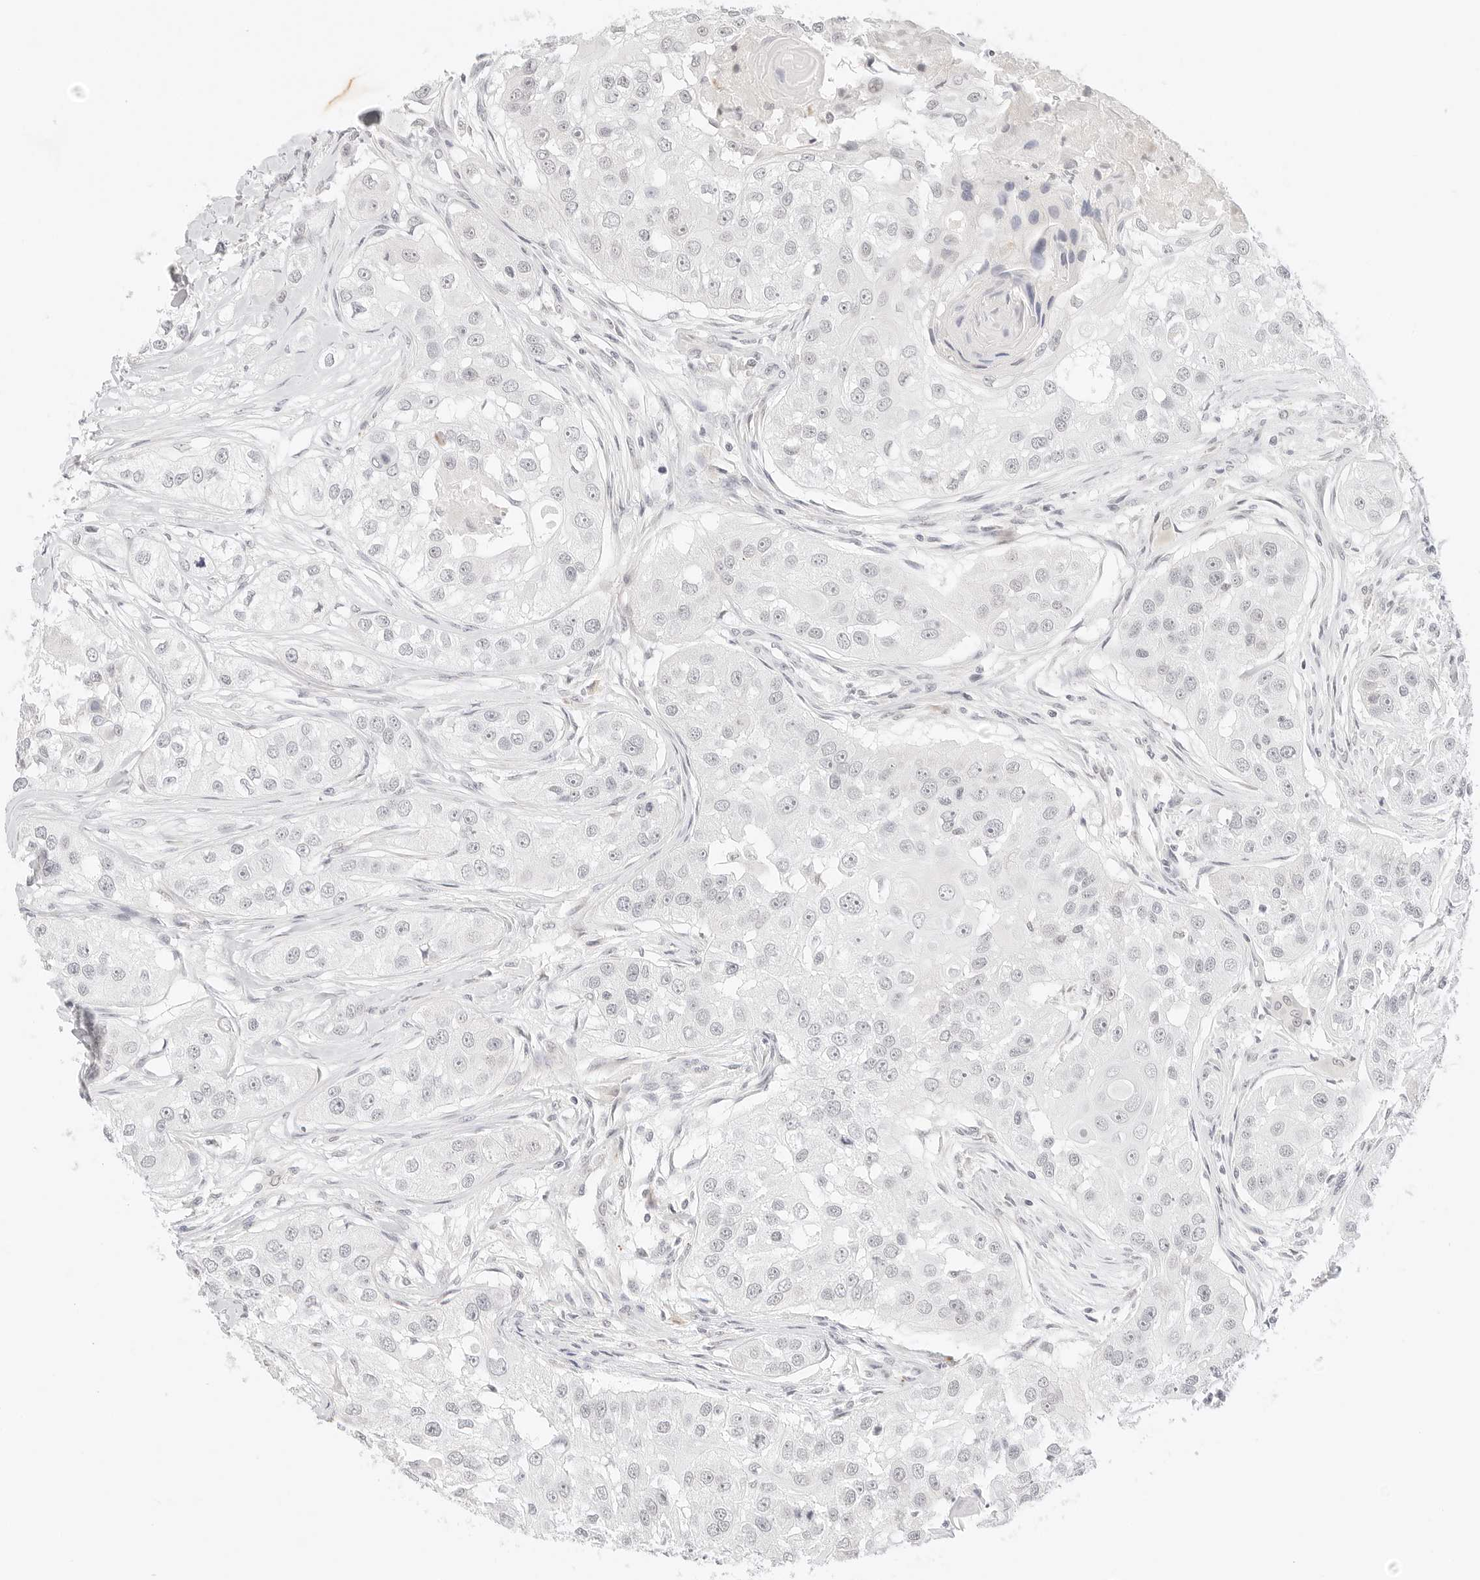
{"staining": {"intensity": "negative", "quantity": "none", "location": "none"}, "tissue": "head and neck cancer", "cell_type": "Tumor cells", "image_type": "cancer", "snomed": [{"axis": "morphology", "description": "Normal tissue, NOS"}, {"axis": "morphology", "description": "Squamous cell carcinoma, NOS"}, {"axis": "topography", "description": "Skeletal muscle"}, {"axis": "topography", "description": "Head-Neck"}], "caption": "A high-resolution photomicrograph shows immunohistochemistry (IHC) staining of head and neck squamous cell carcinoma, which exhibits no significant staining in tumor cells.", "gene": "XKR4", "patient": {"sex": "male", "age": 51}}